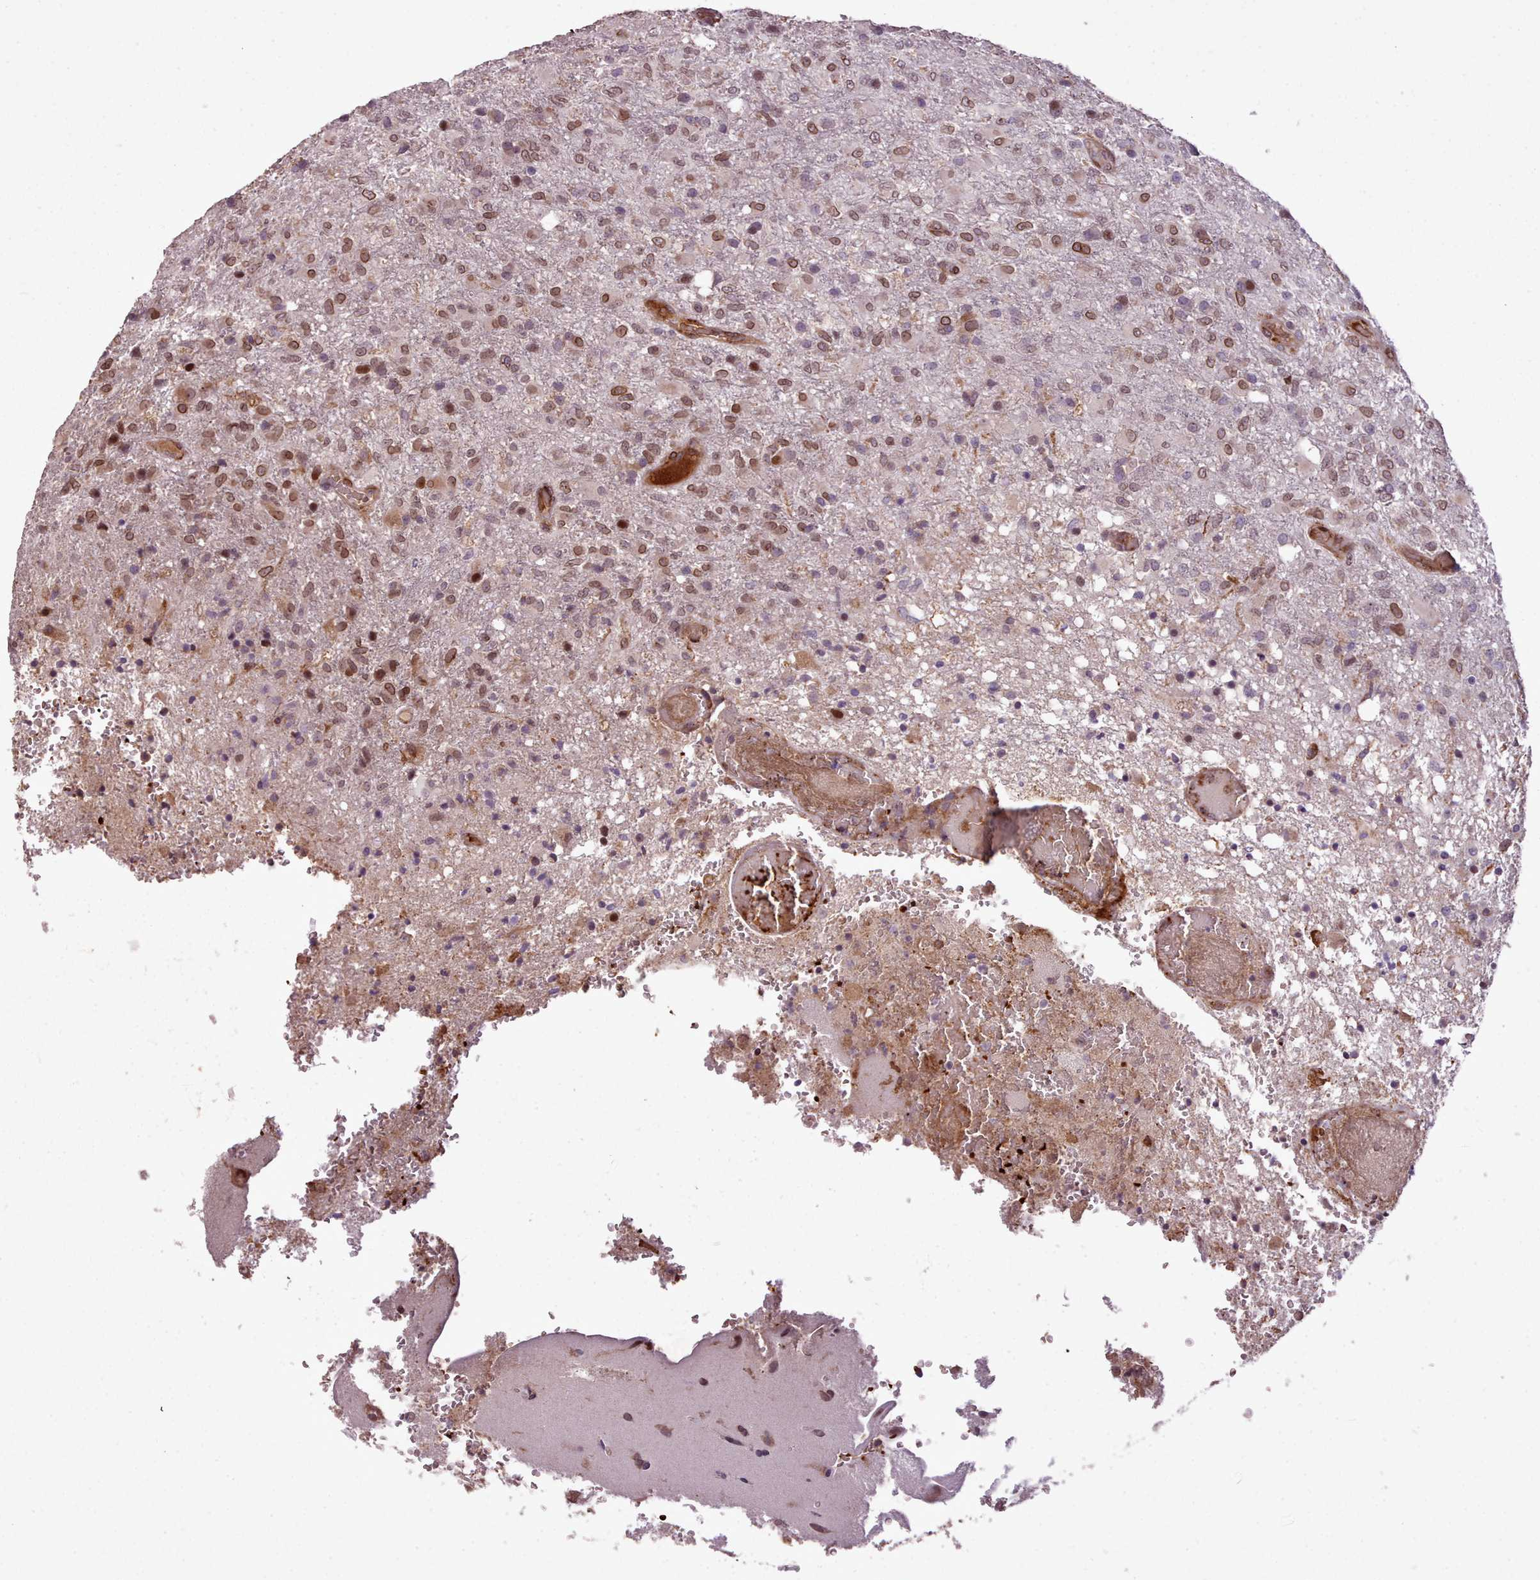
{"staining": {"intensity": "moderate", "quantity": "25%-75%", "location": "cytoplasmic/membranous,nuclear"}, "tissue": "glioma", "cell_type": "Tumor cells", "image_type": "cancer", "snomed": [{"axis": "morphology", "description": "Glioma, malignant, High grade"}, {"axis": "topography", "description": "Brain"}], "caption": "Protein staining of glioma tissue shows moderate cytoplasmic/membranous and nuclear staining in approximately 25%-75% of tumor cells. (IHC, brightfield microscopy, high magnification).", "gene": "CABP1", "patient": {"sex": "female", "age": 74}}